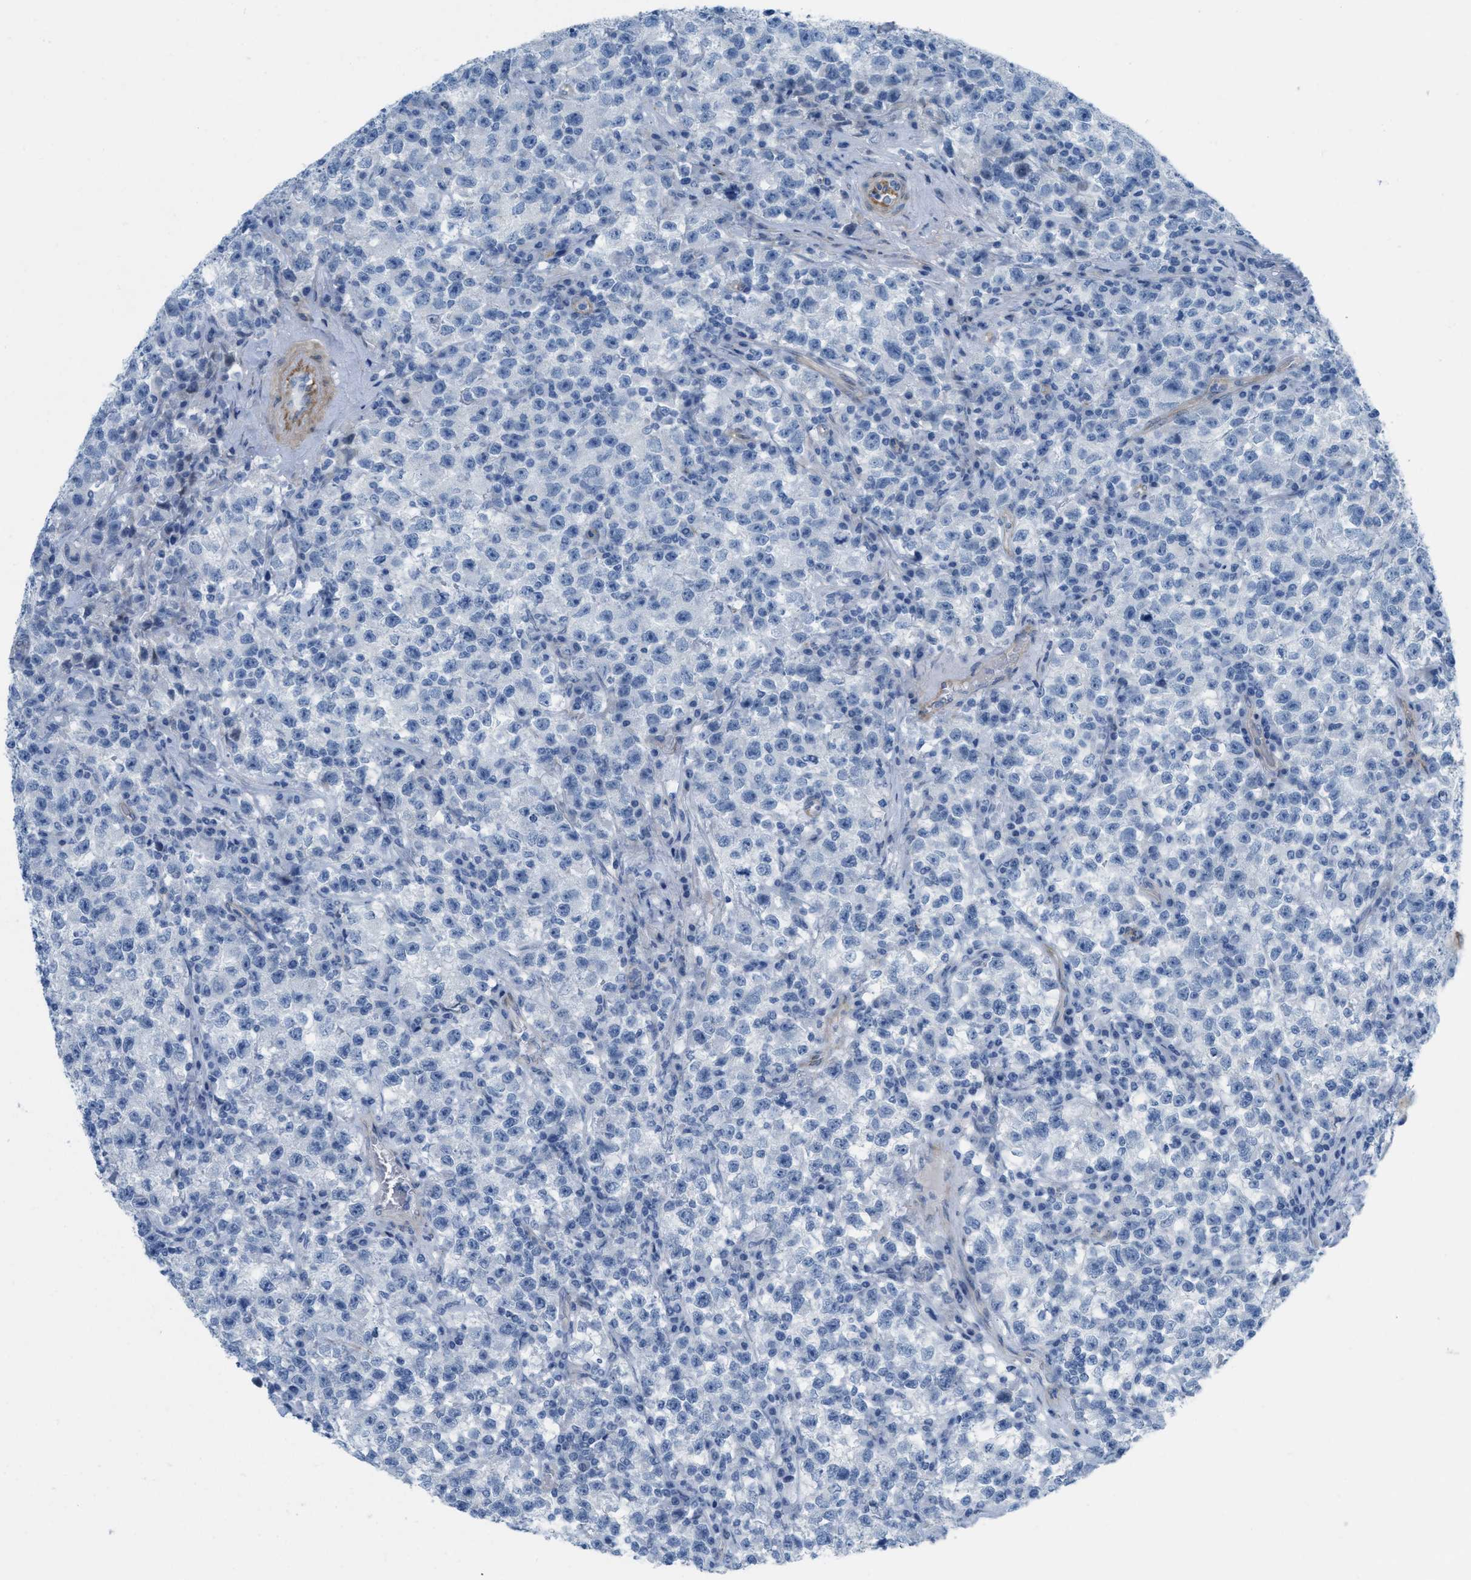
{"staining": {"intensity": "negative", "quantity": "none", "location": "none"}, "tissue": "testis cancer", "cell_type": "Tumor cells", "image_type": "cancer", "snomed": [{"axis": "morphology", "description": "Seminoma, NOS"}, {"axis": "topography", "description": "Testis"}], "caption": "Testis cancer (seminoma) was stained to show a protein in brown. There is no significant staining in tumor cells.", "gene": "SLC12A1", "patient": {"sex": "male", "age": 22}}